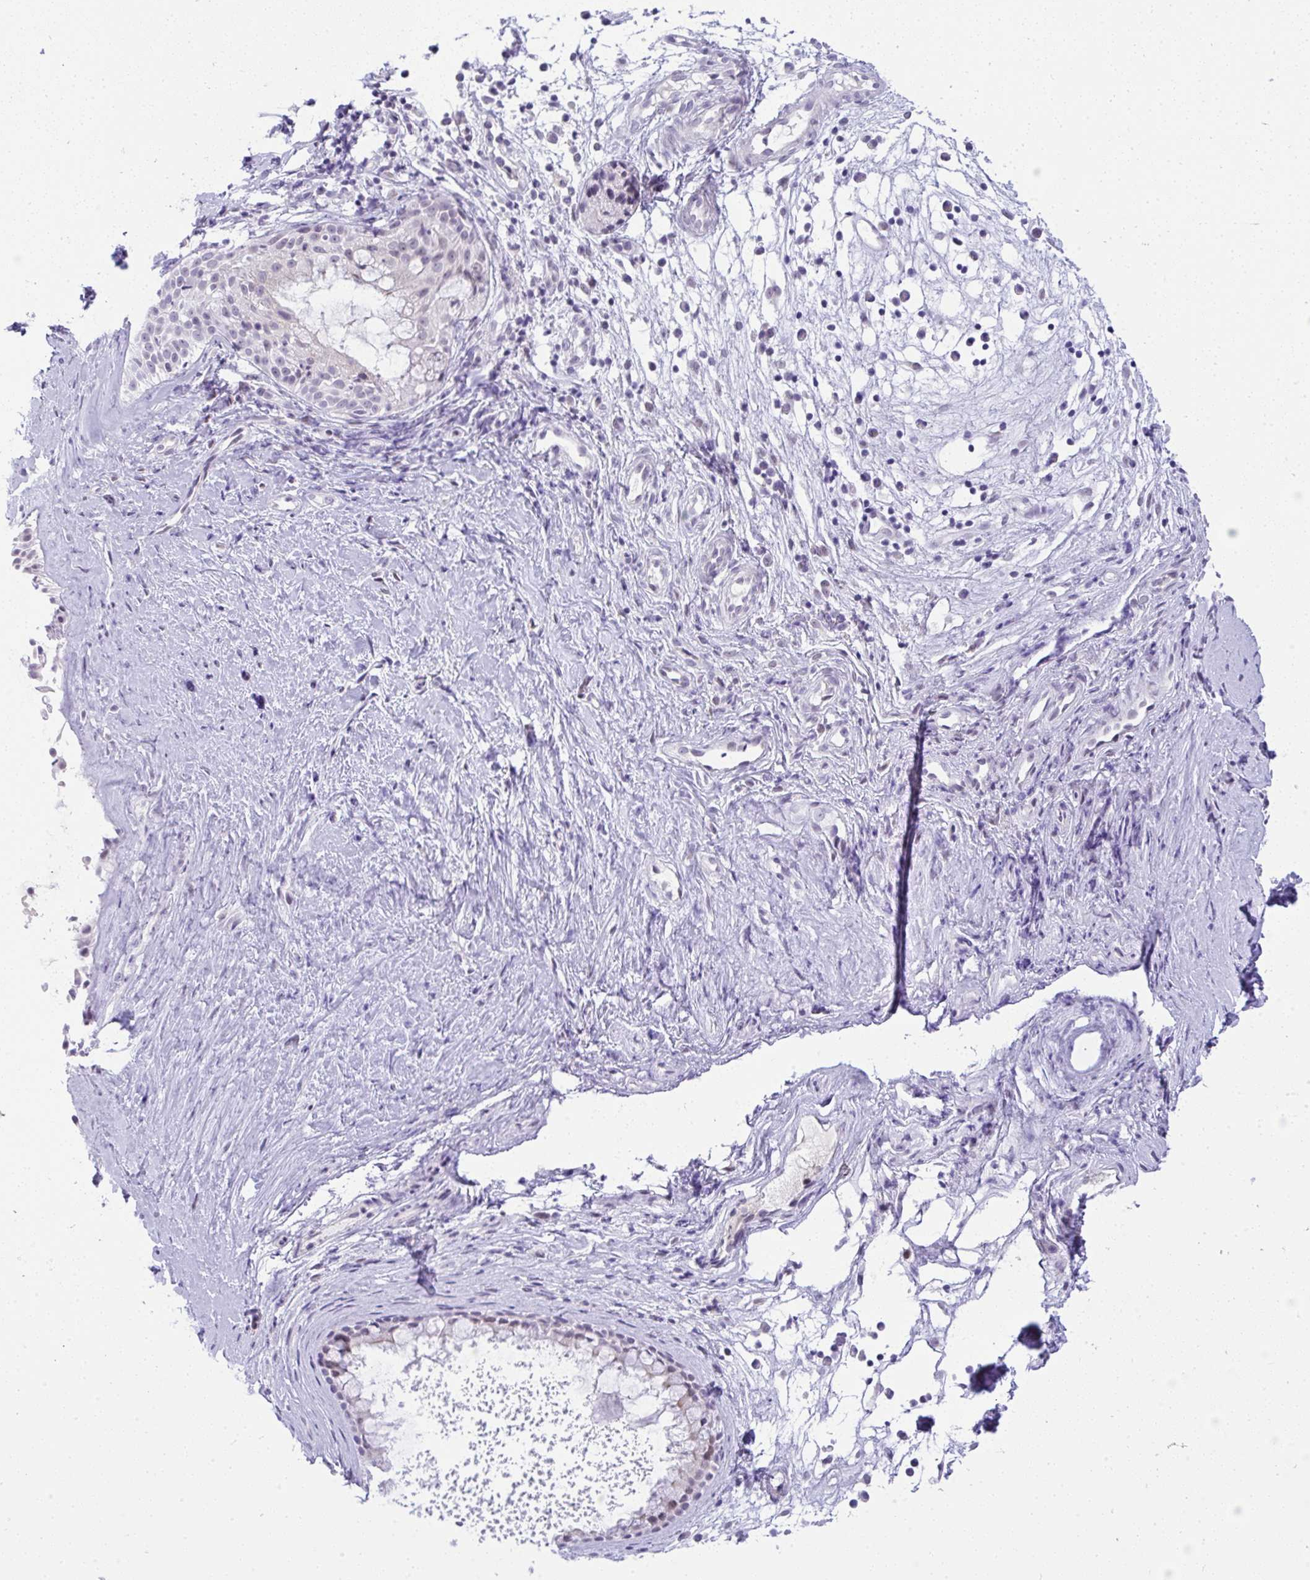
{"staining": {"intensity": "negative", "quantity": "none", "location": "none"}, "tissue": "nasopharynx", "cell_type": "Respiratory epithelial cells", "image_type": "normal", "snomed": [{"axis": "morphology", "description": "Normal tissue, NOS"}, {"axis": "topography", "description": "Nasopharynx"}], "caption": "This is an IHC histopathology image of normal nasopharynx. There is no staining in respiratory epithelial cells.", "gene": "FAM177A1", "patient": {"sex": "male", "age": 56}}